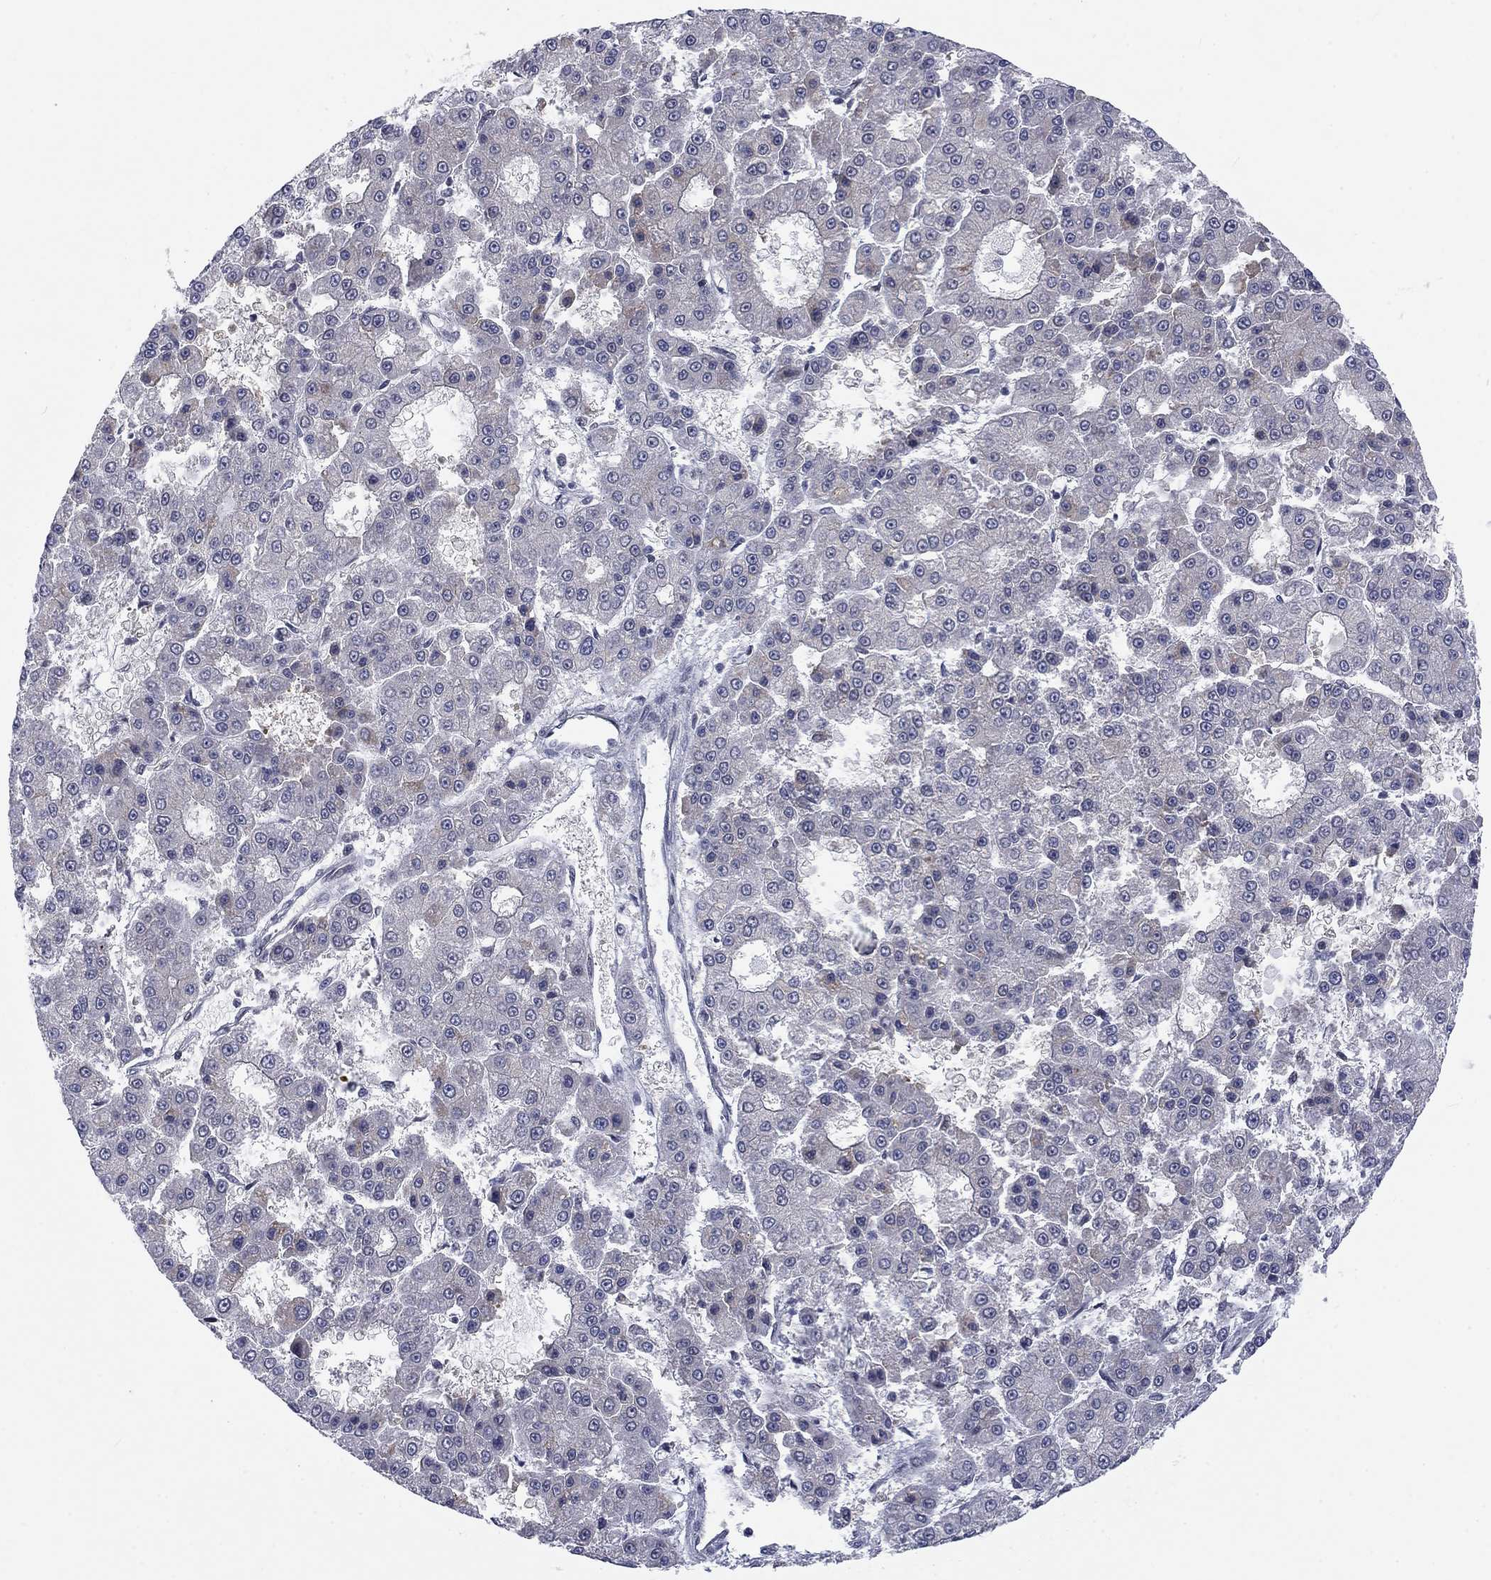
{"staining": {"intensity": "negative", "quantity": "none", "location": "none"}, "tissue": "liver cancer", "cell_type": "Tumor cells", "image_type": "cancer", "snomed": [{"axis": "morphology", "description": "Carcinoma, Hepatocellular, NOS"}, {"axis": "topography", "description": "Liver"}], "caption": "Immunohistochemistry (IHC) image of liver cancer (hepatocellular carcinoma) stained for a protein (brown), which demonstrates no staining in tumor cells. The staining was performed using DAB (3,3'-diaminobenzidine) to visualize the protein expression in brown, while the nuclei were stained in blue with hematoxylin (Magnification: 20x).", "gene": "FYTTD1", "patient": {"sex": "male", "age": 70}}